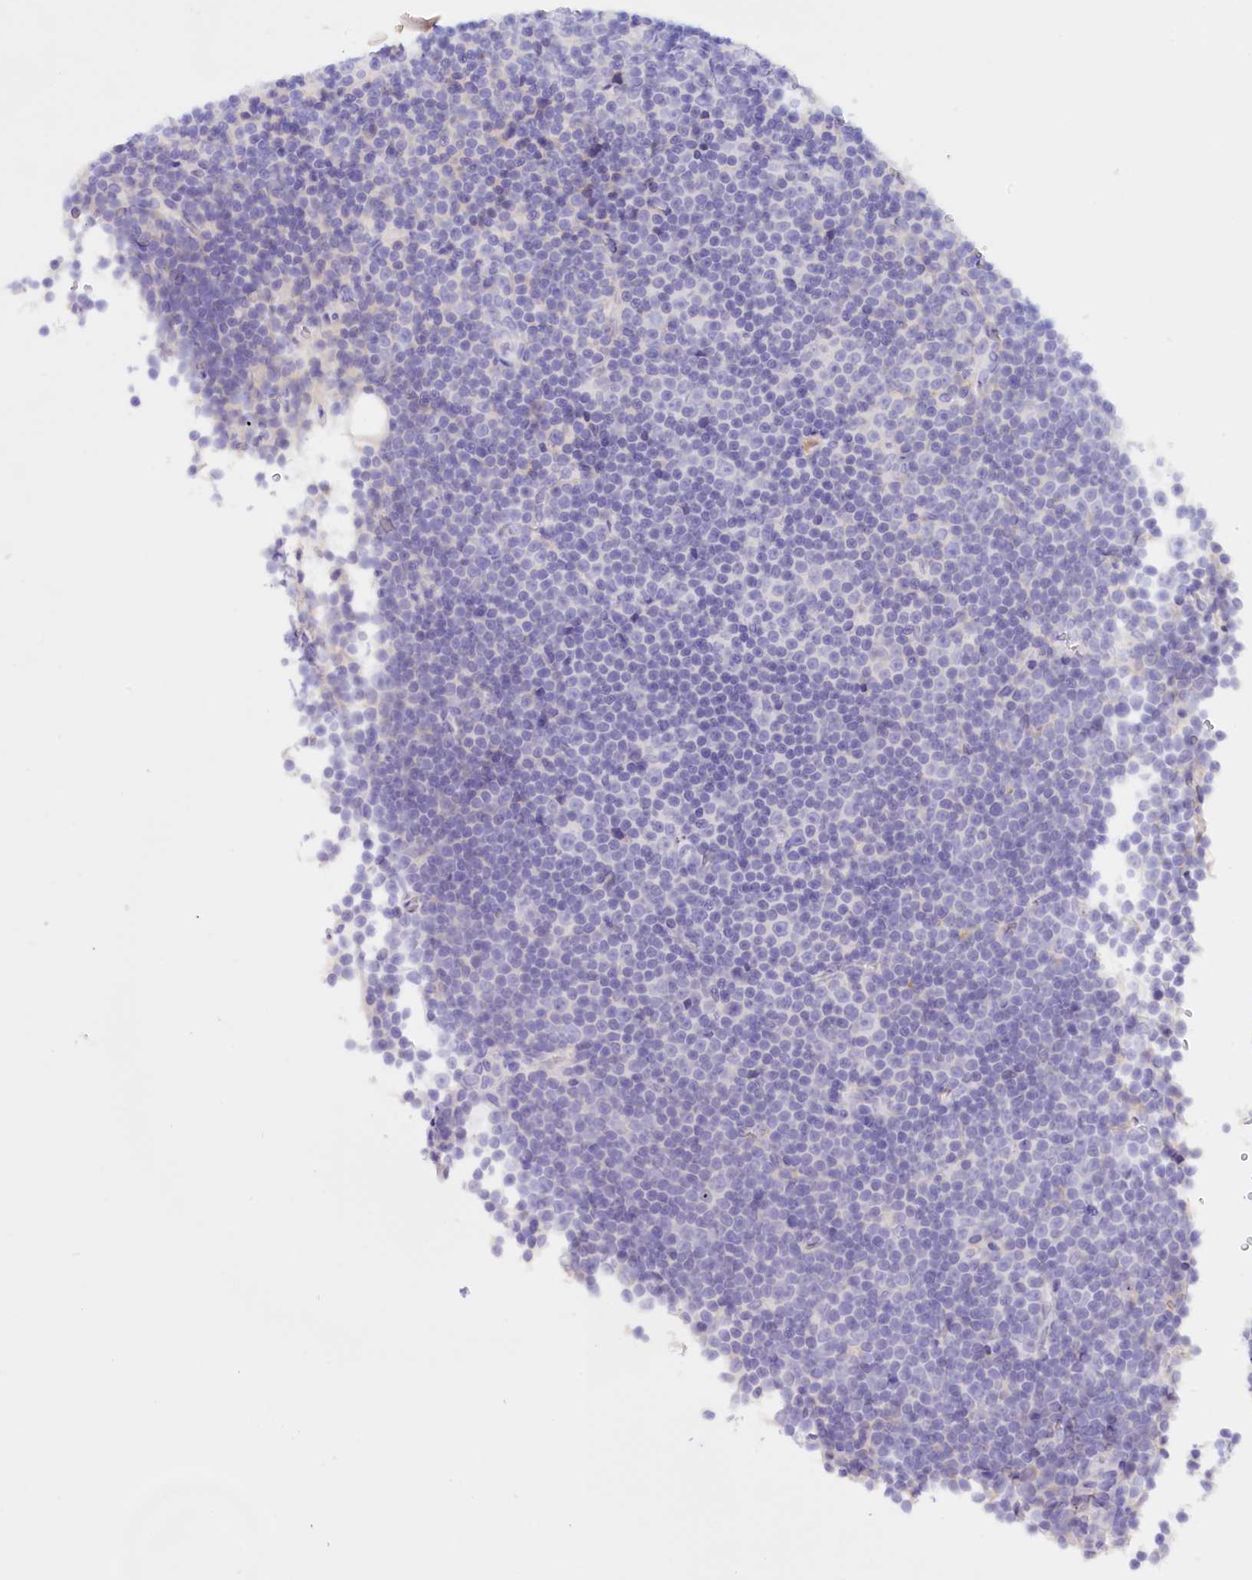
{"staining": {"intensity": "negative", "quantity": "none", "location": "none"}, "tissue": "lymphoma", "cell_type": "Tumor cells", "image_type": "cancer", "snomed": [{"axis": "morphology", "description": "Malignant lymphoma, non-Hodgkin's type, Low grade"}, {"axis": "topography", "description": "Lymph node"}], "caption": "This is a histopathology image of immunohistochemistry (IHC) staining of lymphoma, which shows no expression in tumor cells. The staining was performed using DAB (3,3'-diaminobenzidine) to visualize the protein expression in brown, while the nuclei were stained in blue with hematoxylin (Magnification: 20x).", "gene": "PROK2", "patient": {"sex": "female", "age": 67}}